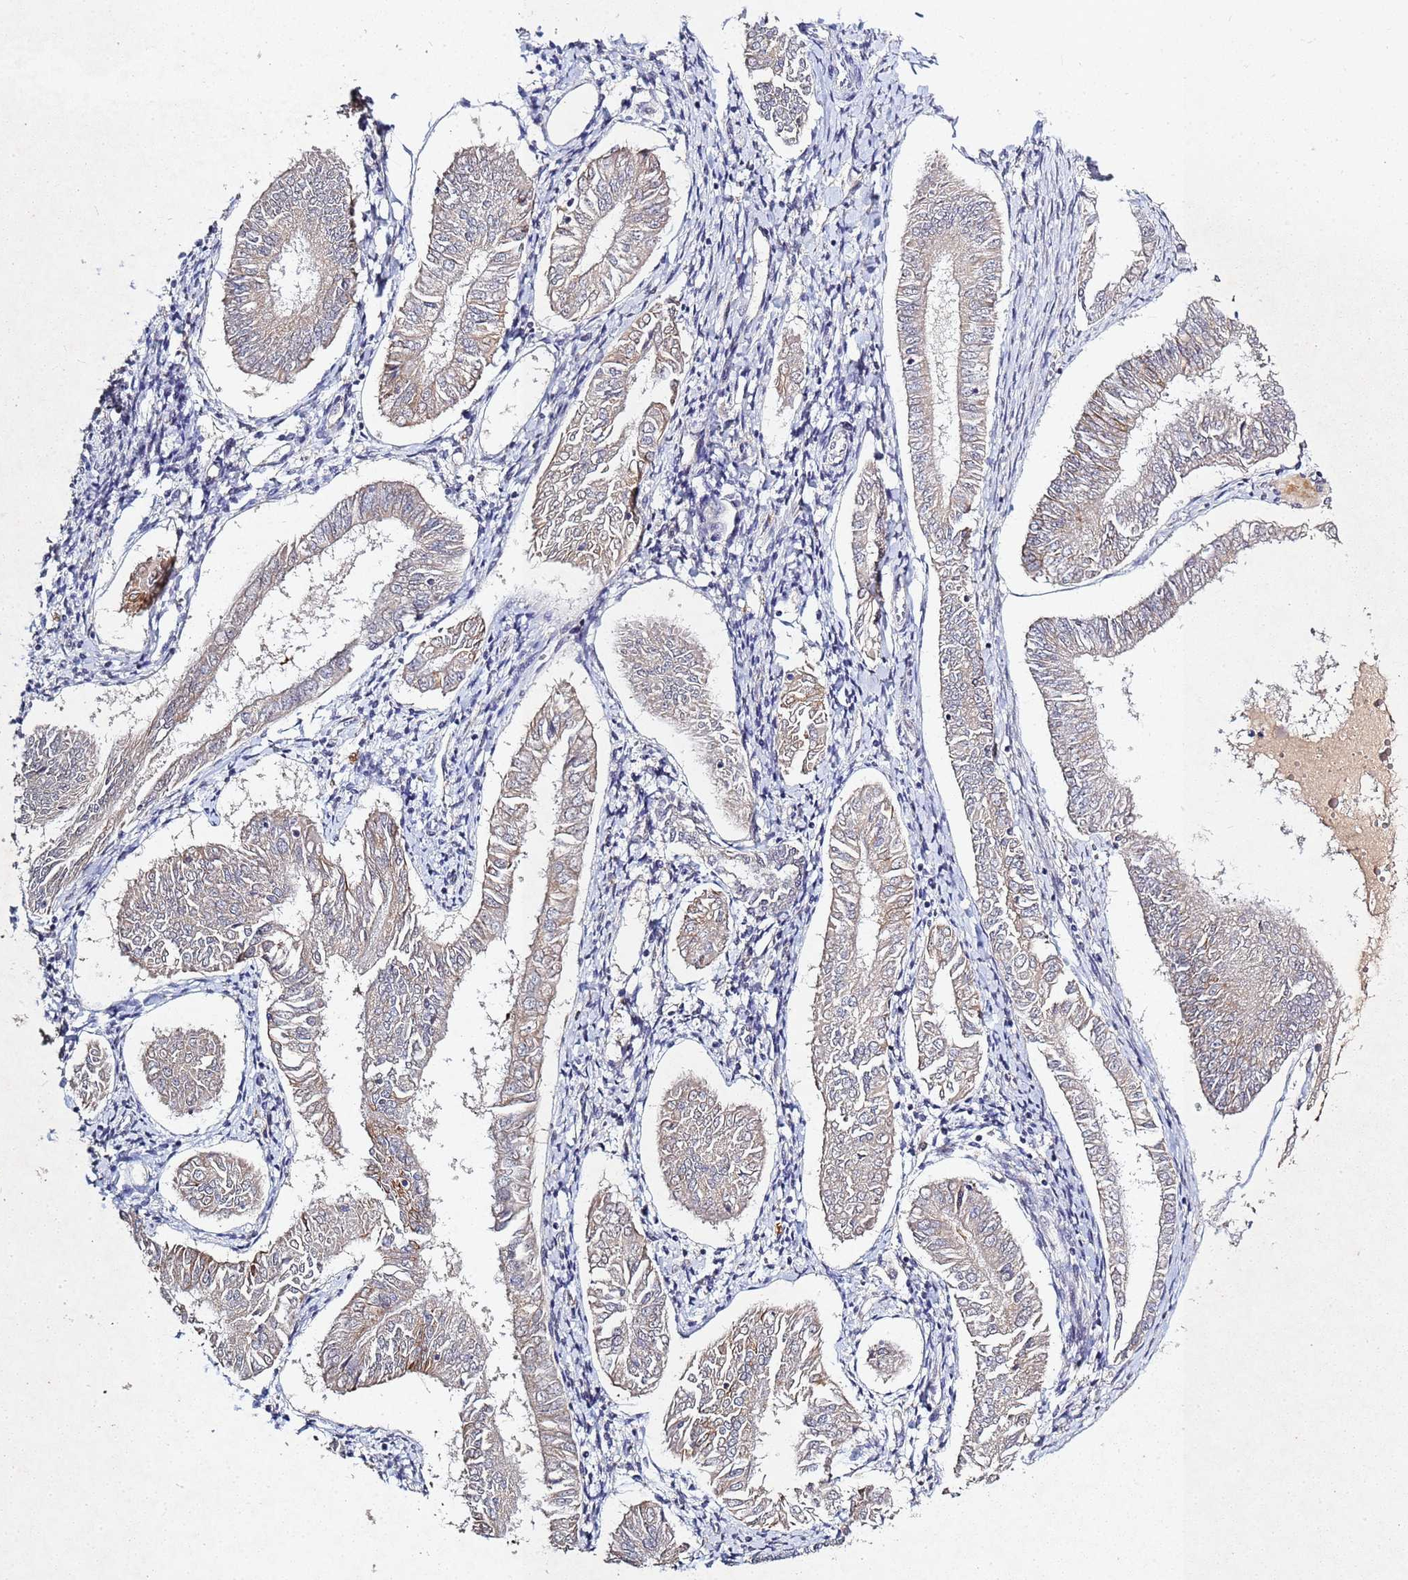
{"staining": {"intensity": "weak", "quantity": "25%-75%", "location": "cytoplasmic/membranous"}, "tissue": "endometrial cancer", "cell_type": "Tumor cells", "image_type": "cancer", "snomed": [{"axis": "morphology", "description": "Adenocarcinoma, NOS"}, {"axis": "topography", "description": "Endometrium"}], "caption": "The image reveals a brown stain indicating the presence of a protein in the cytoplasmic/membranous of tumor cells in endometrial adenocarcinoma. (Brightfield microscopy of DAB IHC at high magnification).", "gene": "TNPO2", "patient": {"sex": "female", "age": 58}}